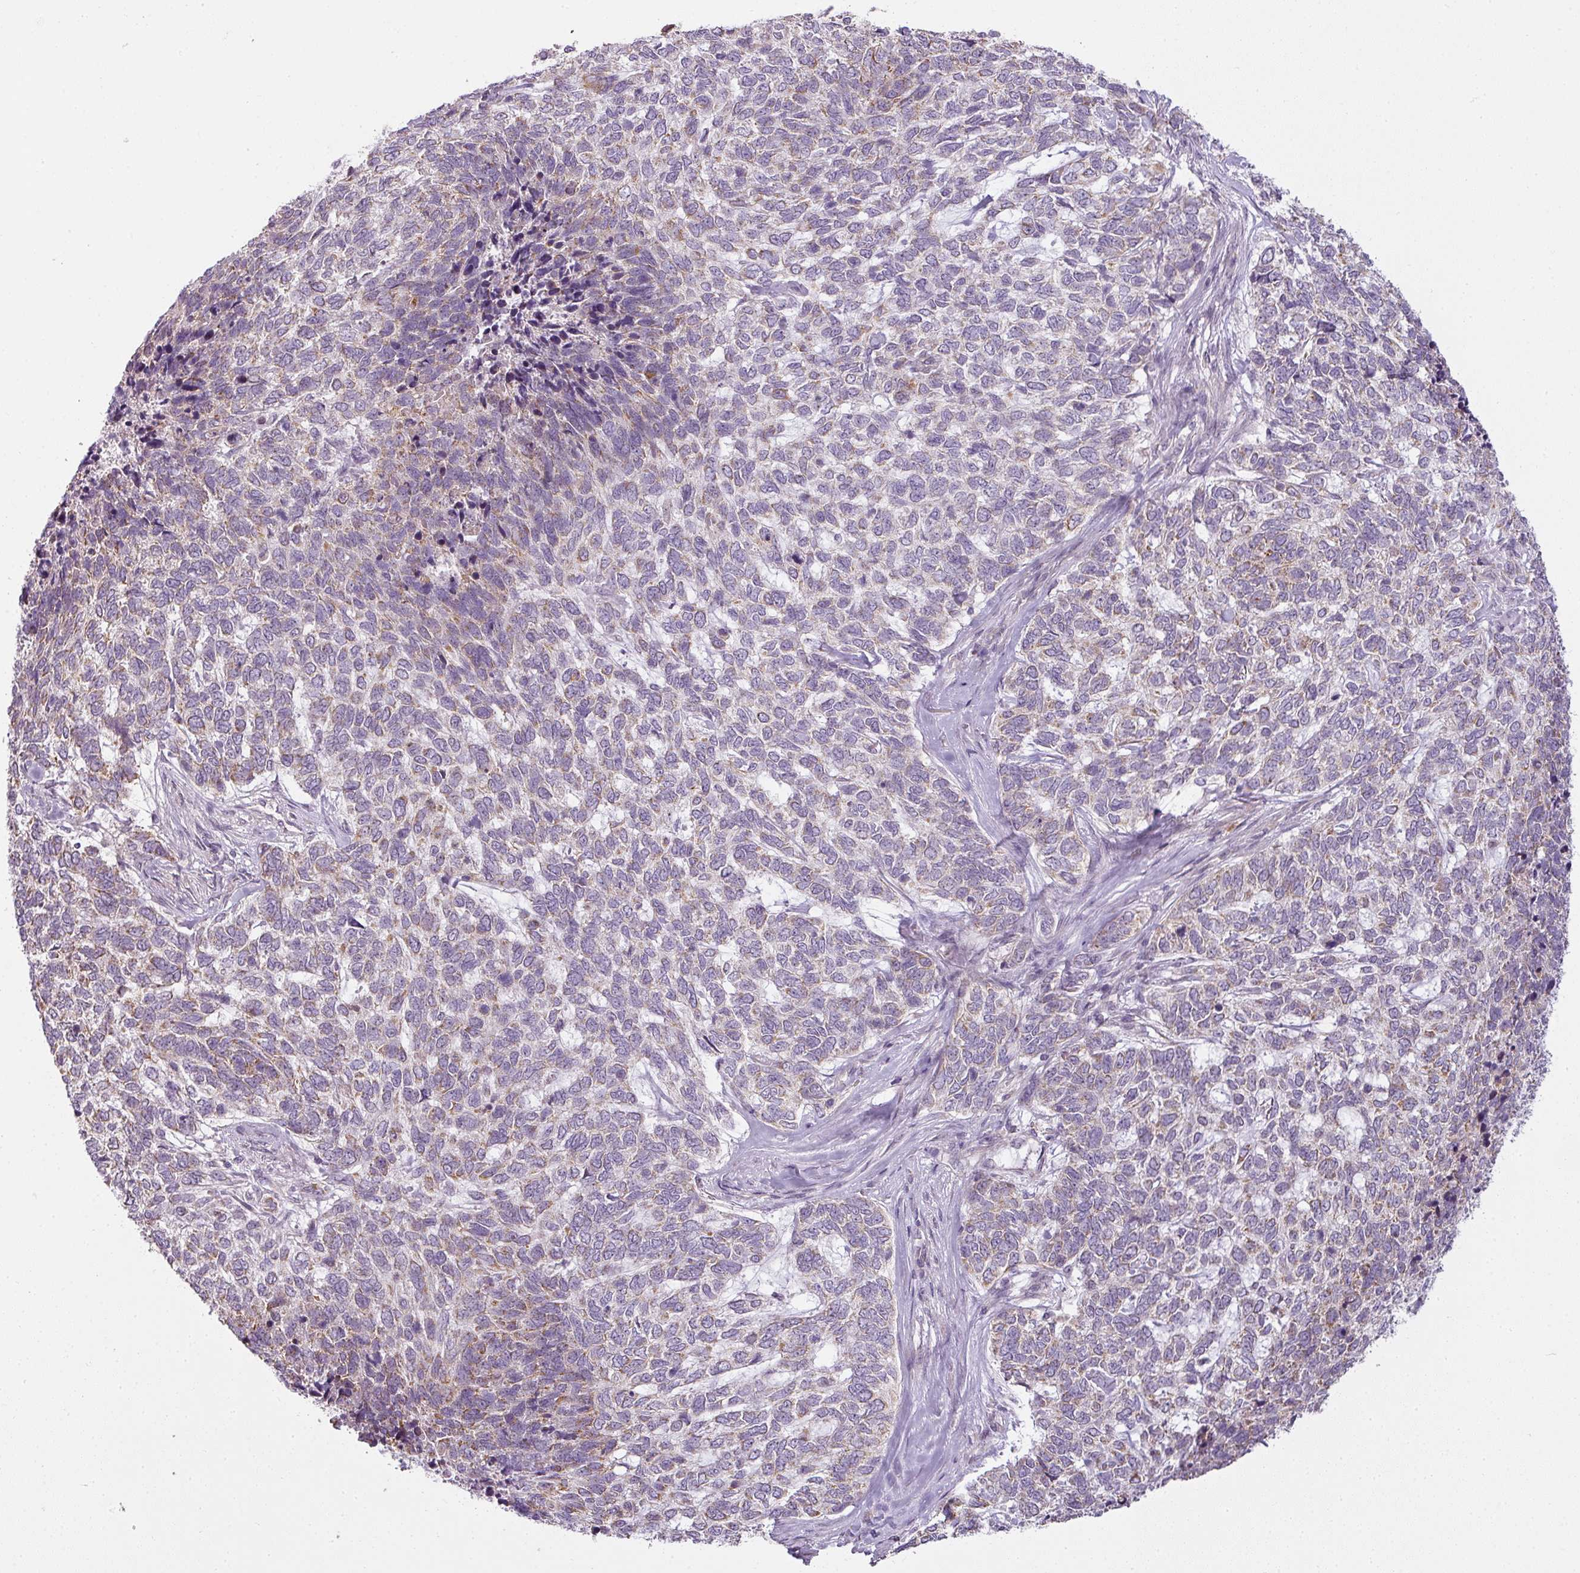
{"staining": {"intensity": "weak", "quantity": "25%-75%", "location": "cytoplasmic/membranous"}, "tissue": "skin cancer", "cell_type": "Tumor cells", "image_type": "cancer", "snomed": [{"axis": "morphology", "description": "Basal cell carcinoma"}, {"axis": "topography", "description": "Skin"}], "caption": "Basal cell carcinoma (skin) was stained to show a protein in brown. There is low levels of weak cytoplasmic/membranous expression in about 25%-75% of tumor cells.", "gene": "LY75", "patient": {"sex": "female", "age": 65}}